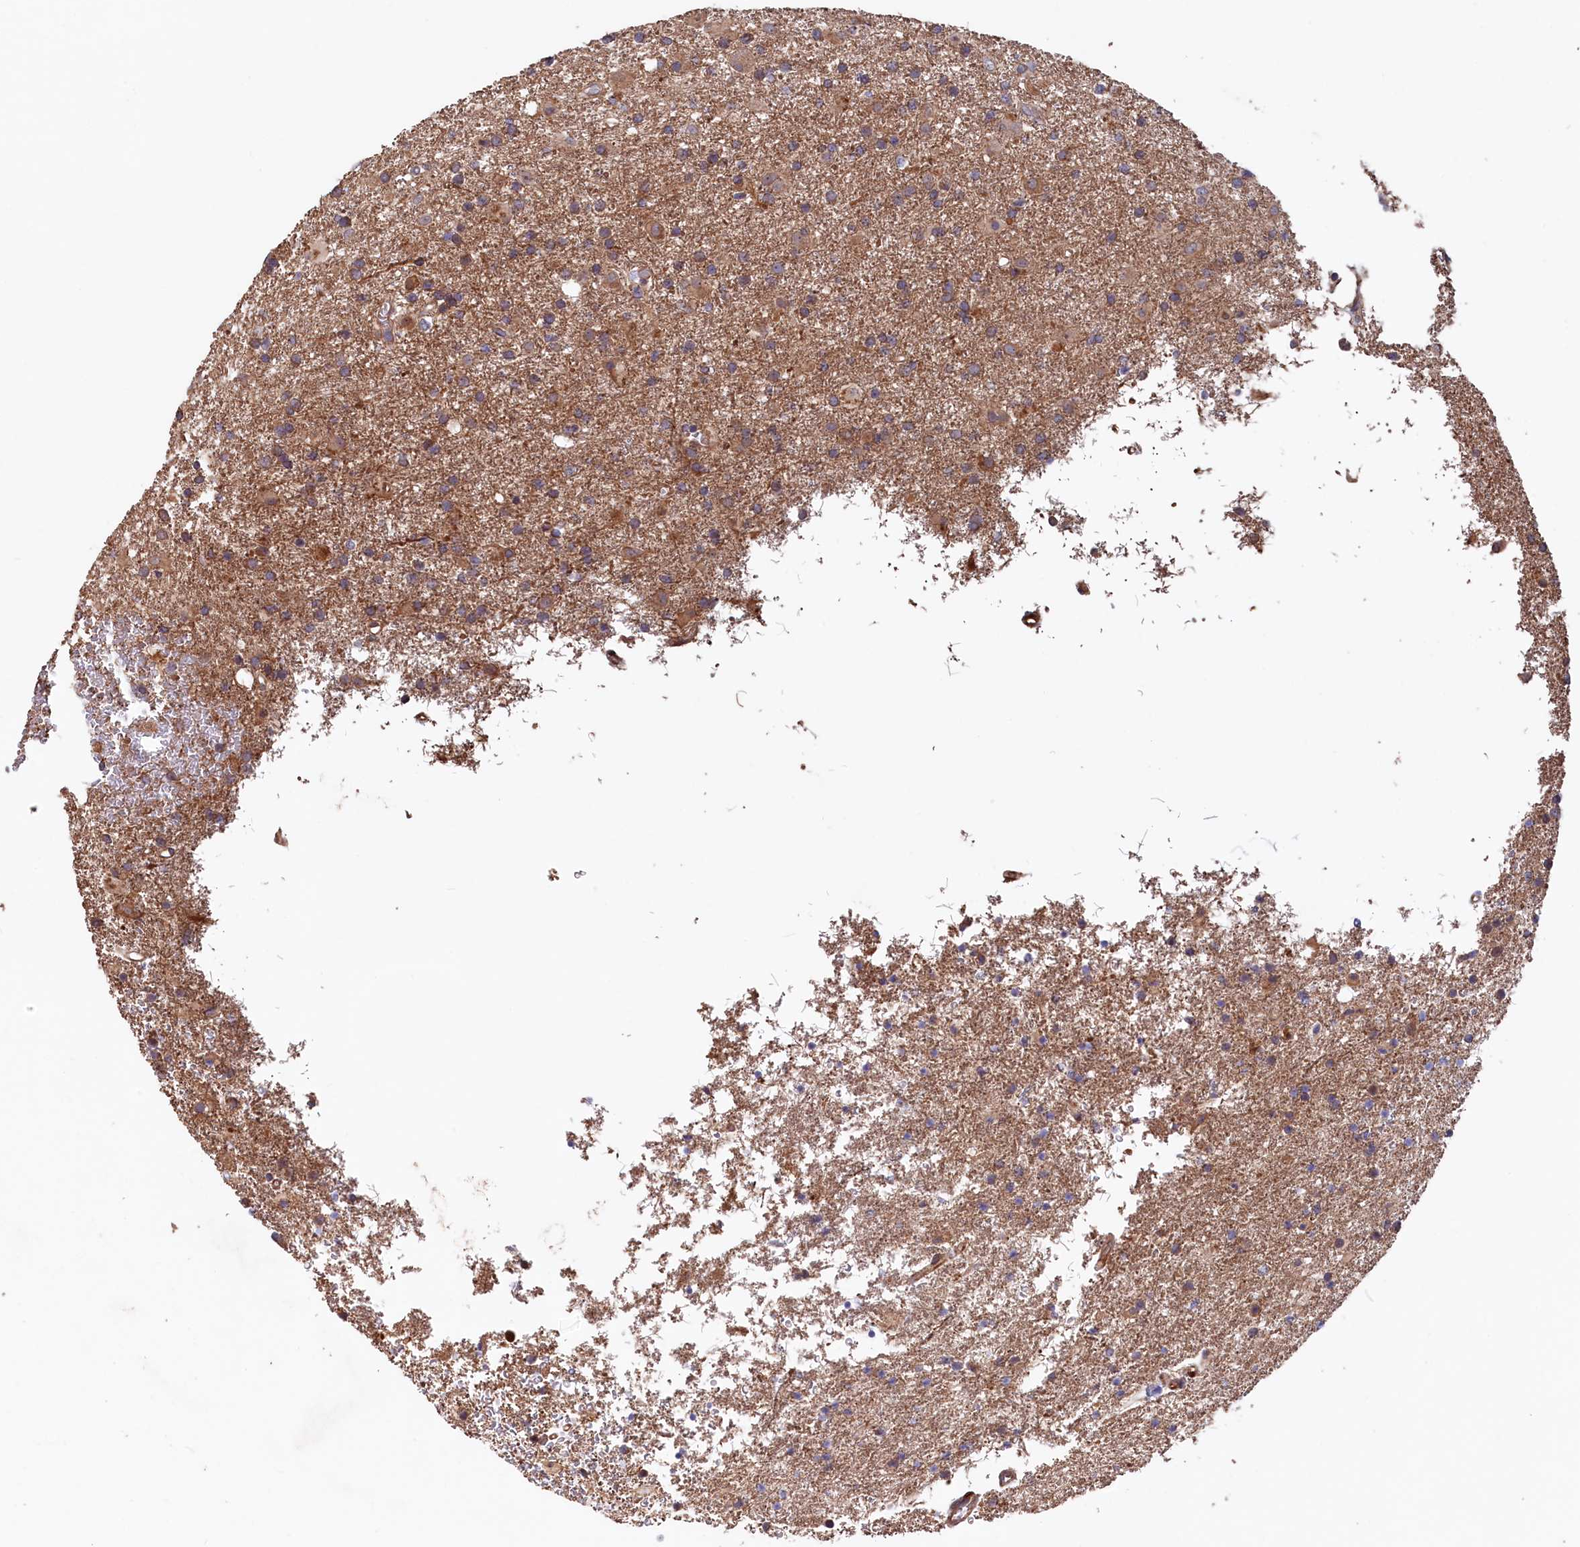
{"staining": {"intensity": "weak", "quantity": ">75%", "location": "cytoplasmic/membranous"}, "tissue": "glioma", "cell_type": "Tumor cells", "image_type": "cancer", "snomed": [{"axis": "morphology", "description": "Glioma, malignant, Low grade"}, {"axis": "topography", "description": "Brain"}], "caption": "Protein staining exhibits weak cytoplasmic/membranous staining in about >75% of tumor cells in glioma.", "gene": "GREB1L", "patient": {"sex": "male", "age": 65}}